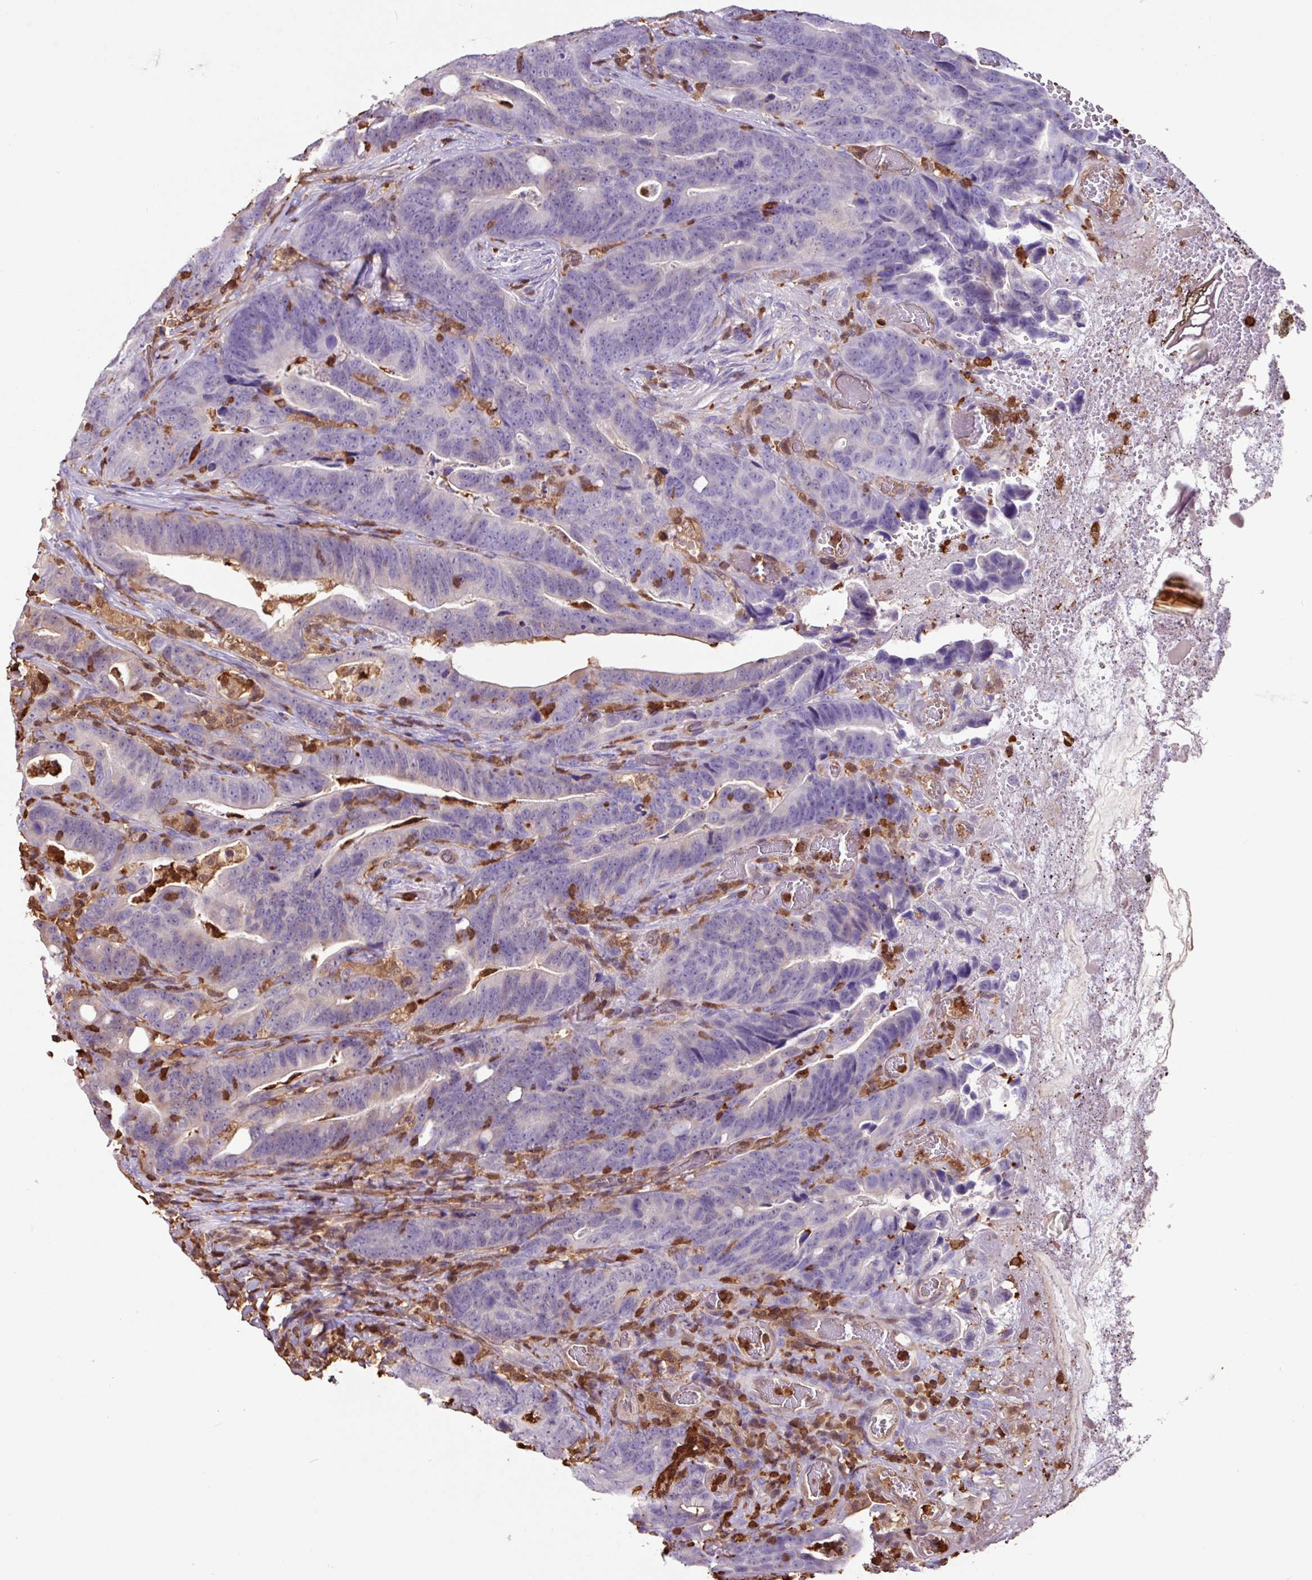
{"staining": {"intensity": "negative", "quantity": "none", "location": "none"}, "tissue": "colorectal cancer", "cell_type": "Tumor cells", "image_type": "cancer", "snomed": [{"axis": "morphology", "description": "Adenocarcinoma, NOS"}, {"axis": "topography", "description": "Colon"}], "caption": "Photomicrograph shows no significant protein staining in tumor cells of colorectal cancer (adenocarcinoma). (IHC, brightfield microscopy, high magnification).", "gene": "ARHGDIB", "patient": {"sex": "female", "age": 82}}